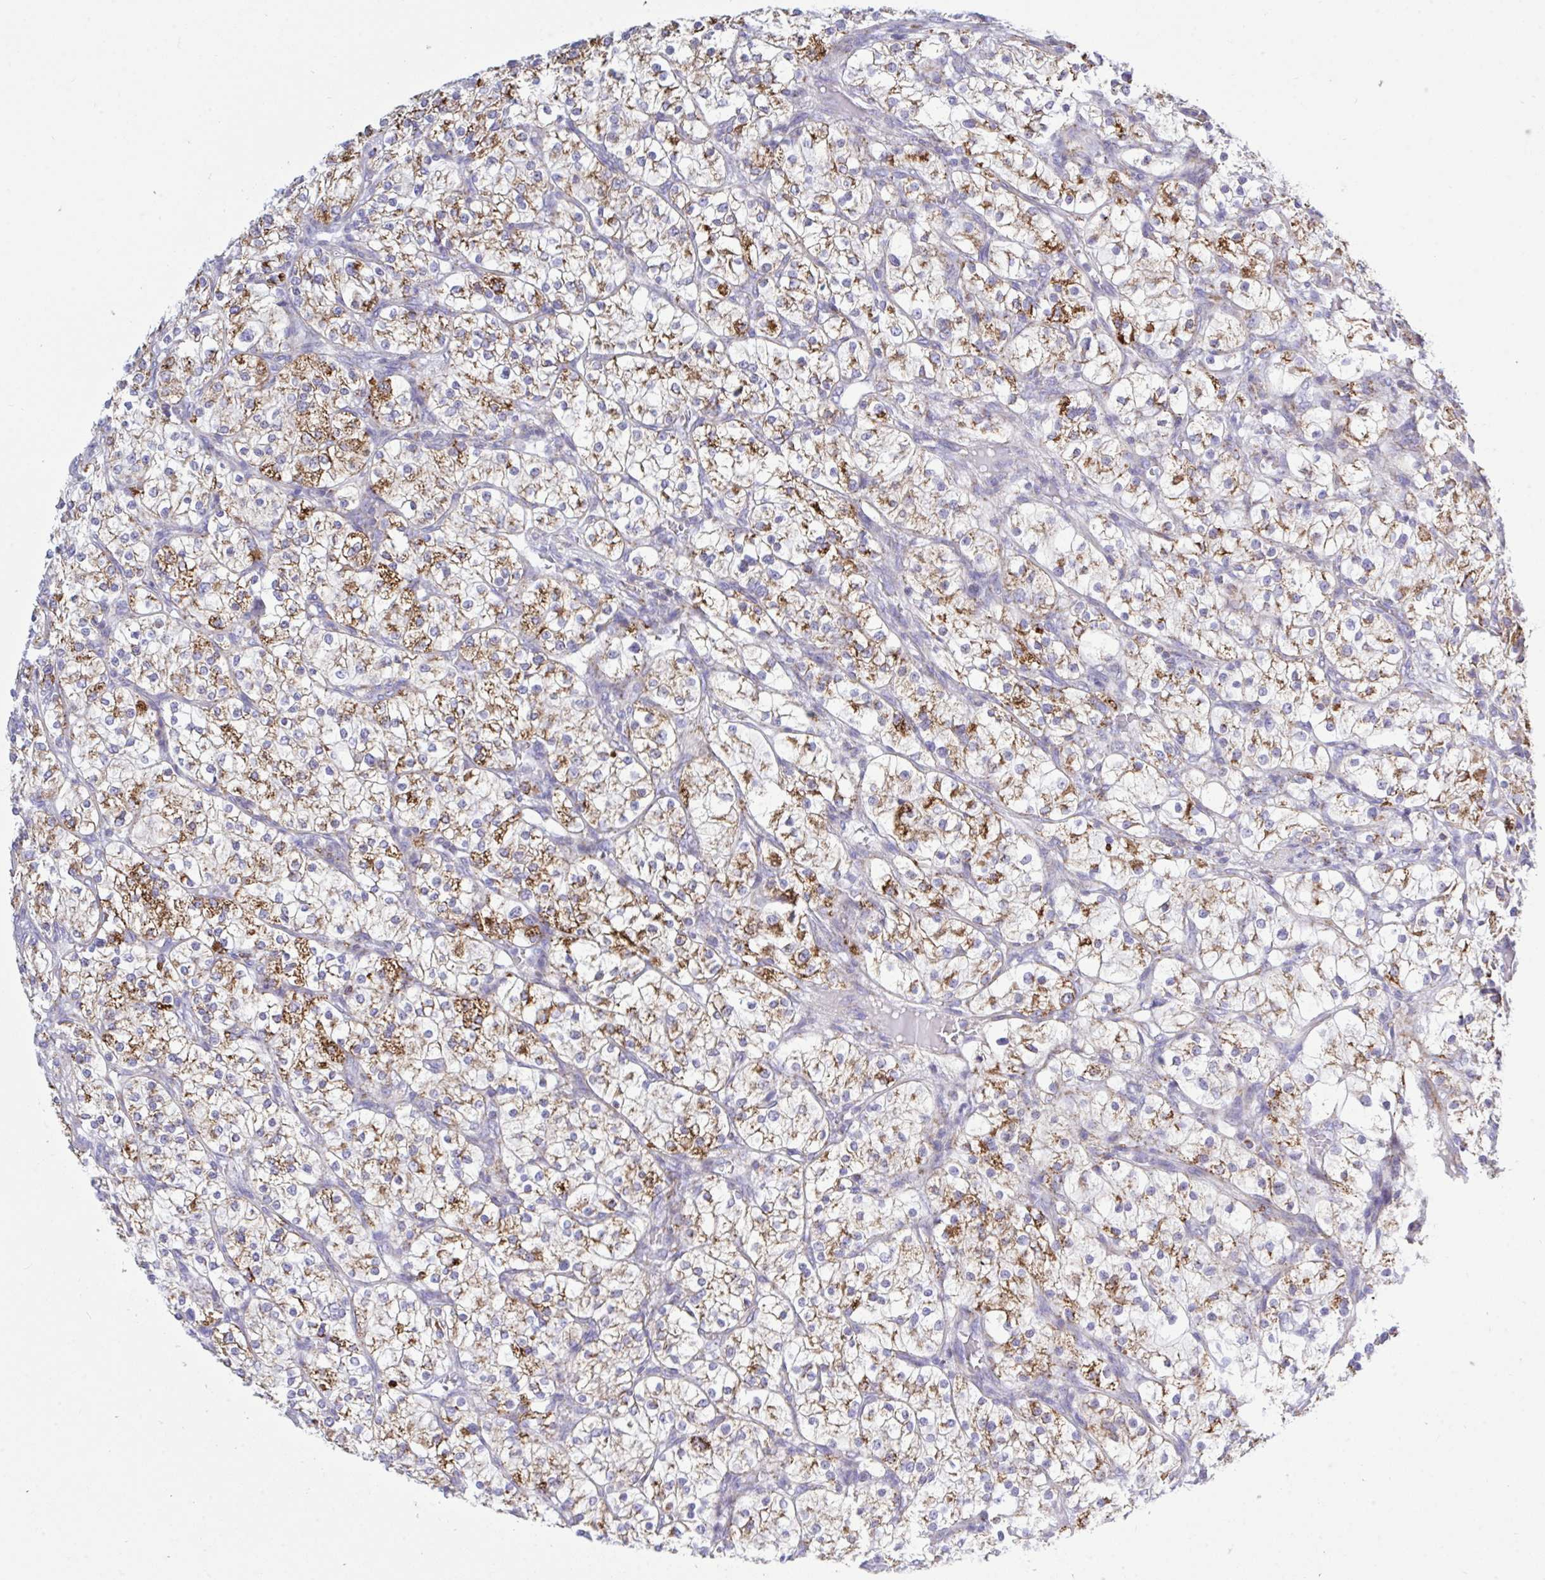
{"staining": {"intensity": "moderate", "quantity": "25%-75%", "location": "cytoplasmic/membranous"}, "tissue": "renal cancer", "cell_type": "Tumor cells", "image_type": "cancer", "snomed": [{"axis": "morphology", "description": "Adenocarcinoma, NOS"}, {"axis": "topography", "description": "Kidney"}], "caption": "Approximately 25%-75% of tumor cells in adenocarcinoma (renal) reveal moderate cytoplasmic/membranous protein positivity as visualized by brown immunohistochemical staining.", "gene": "HSPE1", "patient": {"sex": "male", "age": 80}}